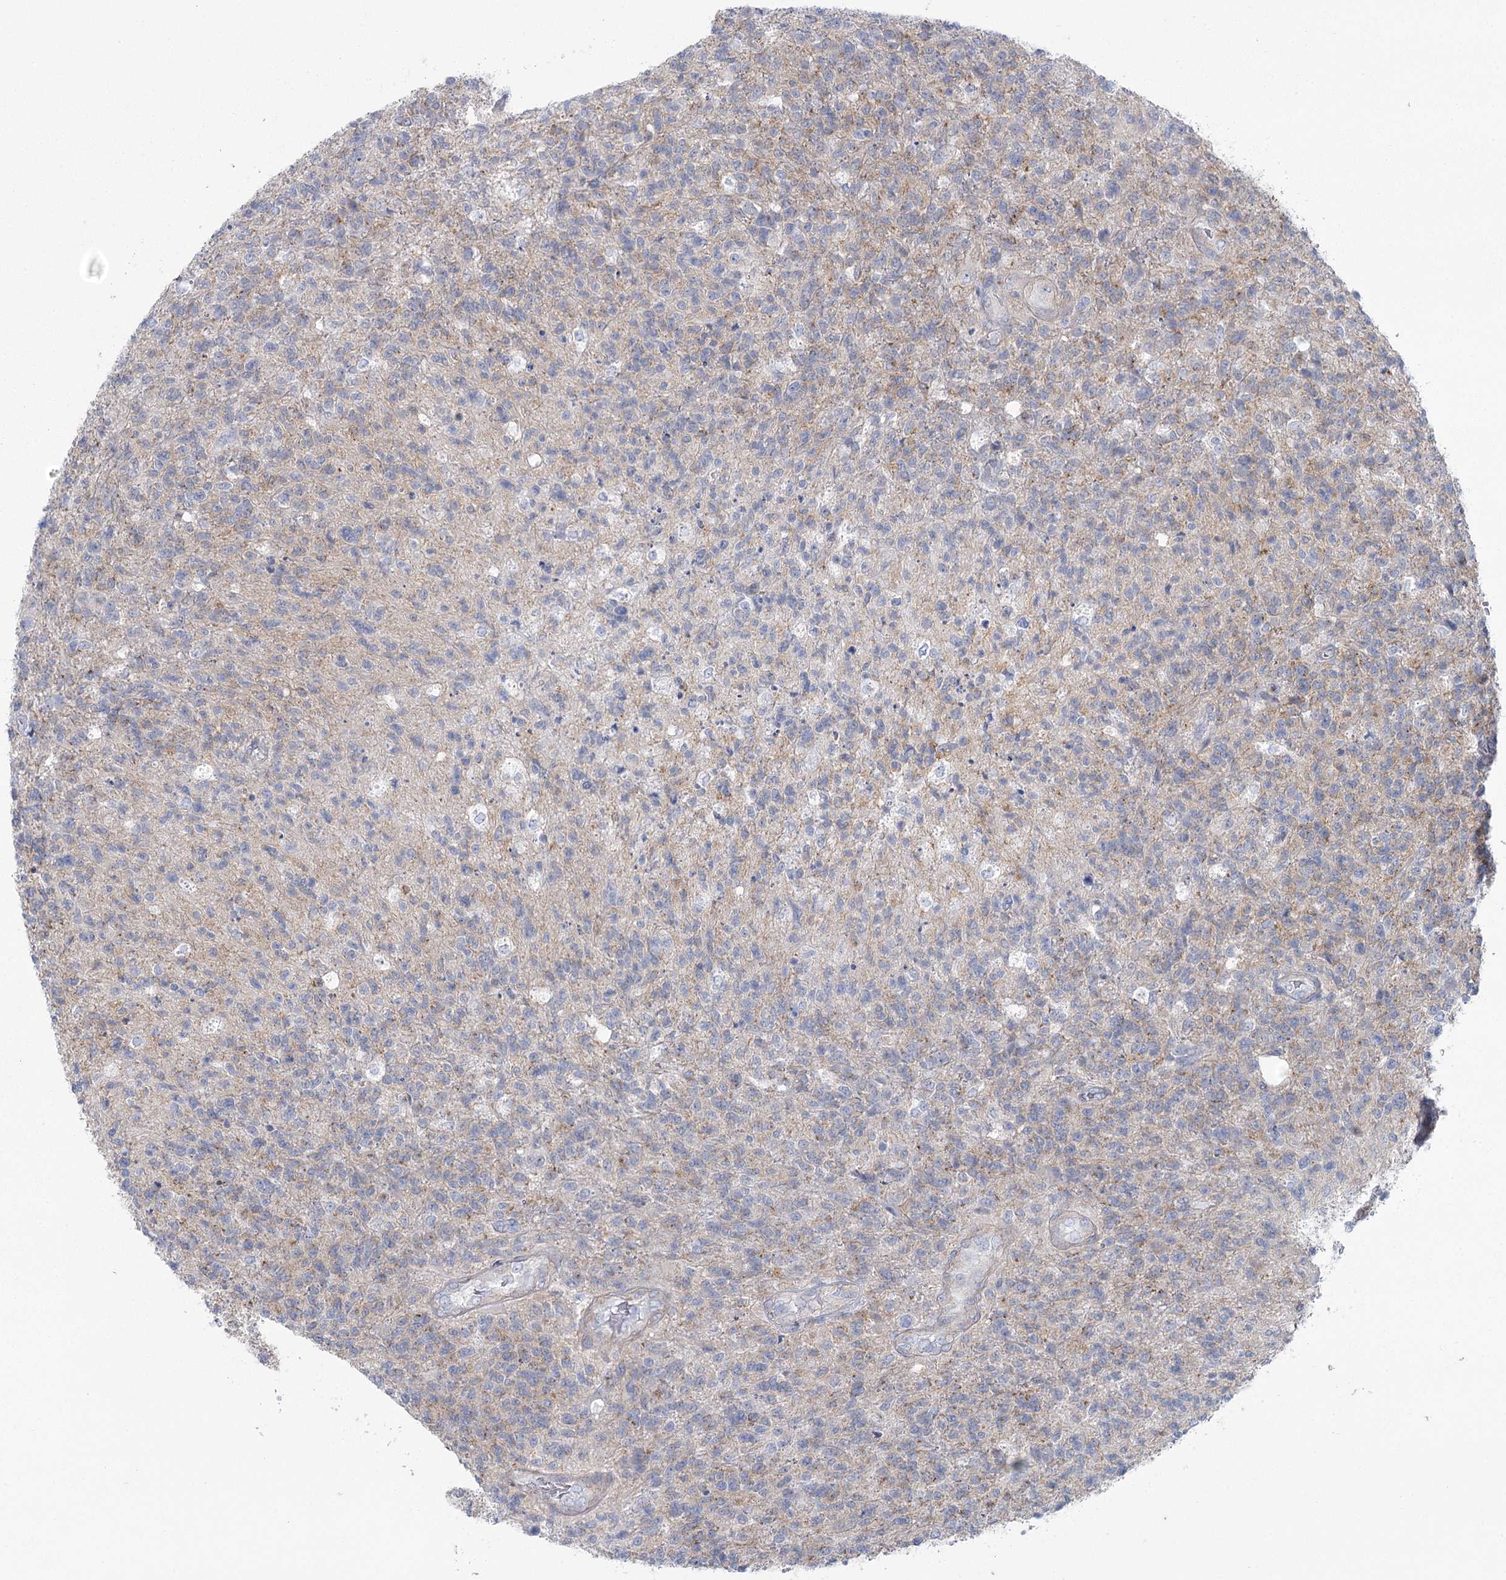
{"staining": {"intensity": "negative", "quantity": "none", "location": "none"}, "tissue": "glioma", "cell_type": "Tumor cells", "image_type": "cancer", "snomed": [{"axis": "morphology", "description": "Glioma, malignant, High grade"}, {"axis": "topography", "description": "Brain"}], "caption": "The photomicrograph displays no staining of tumor cells in glioma.", "gene": "CCDC88A", "patient": {"sex": "male", "age": 56}}